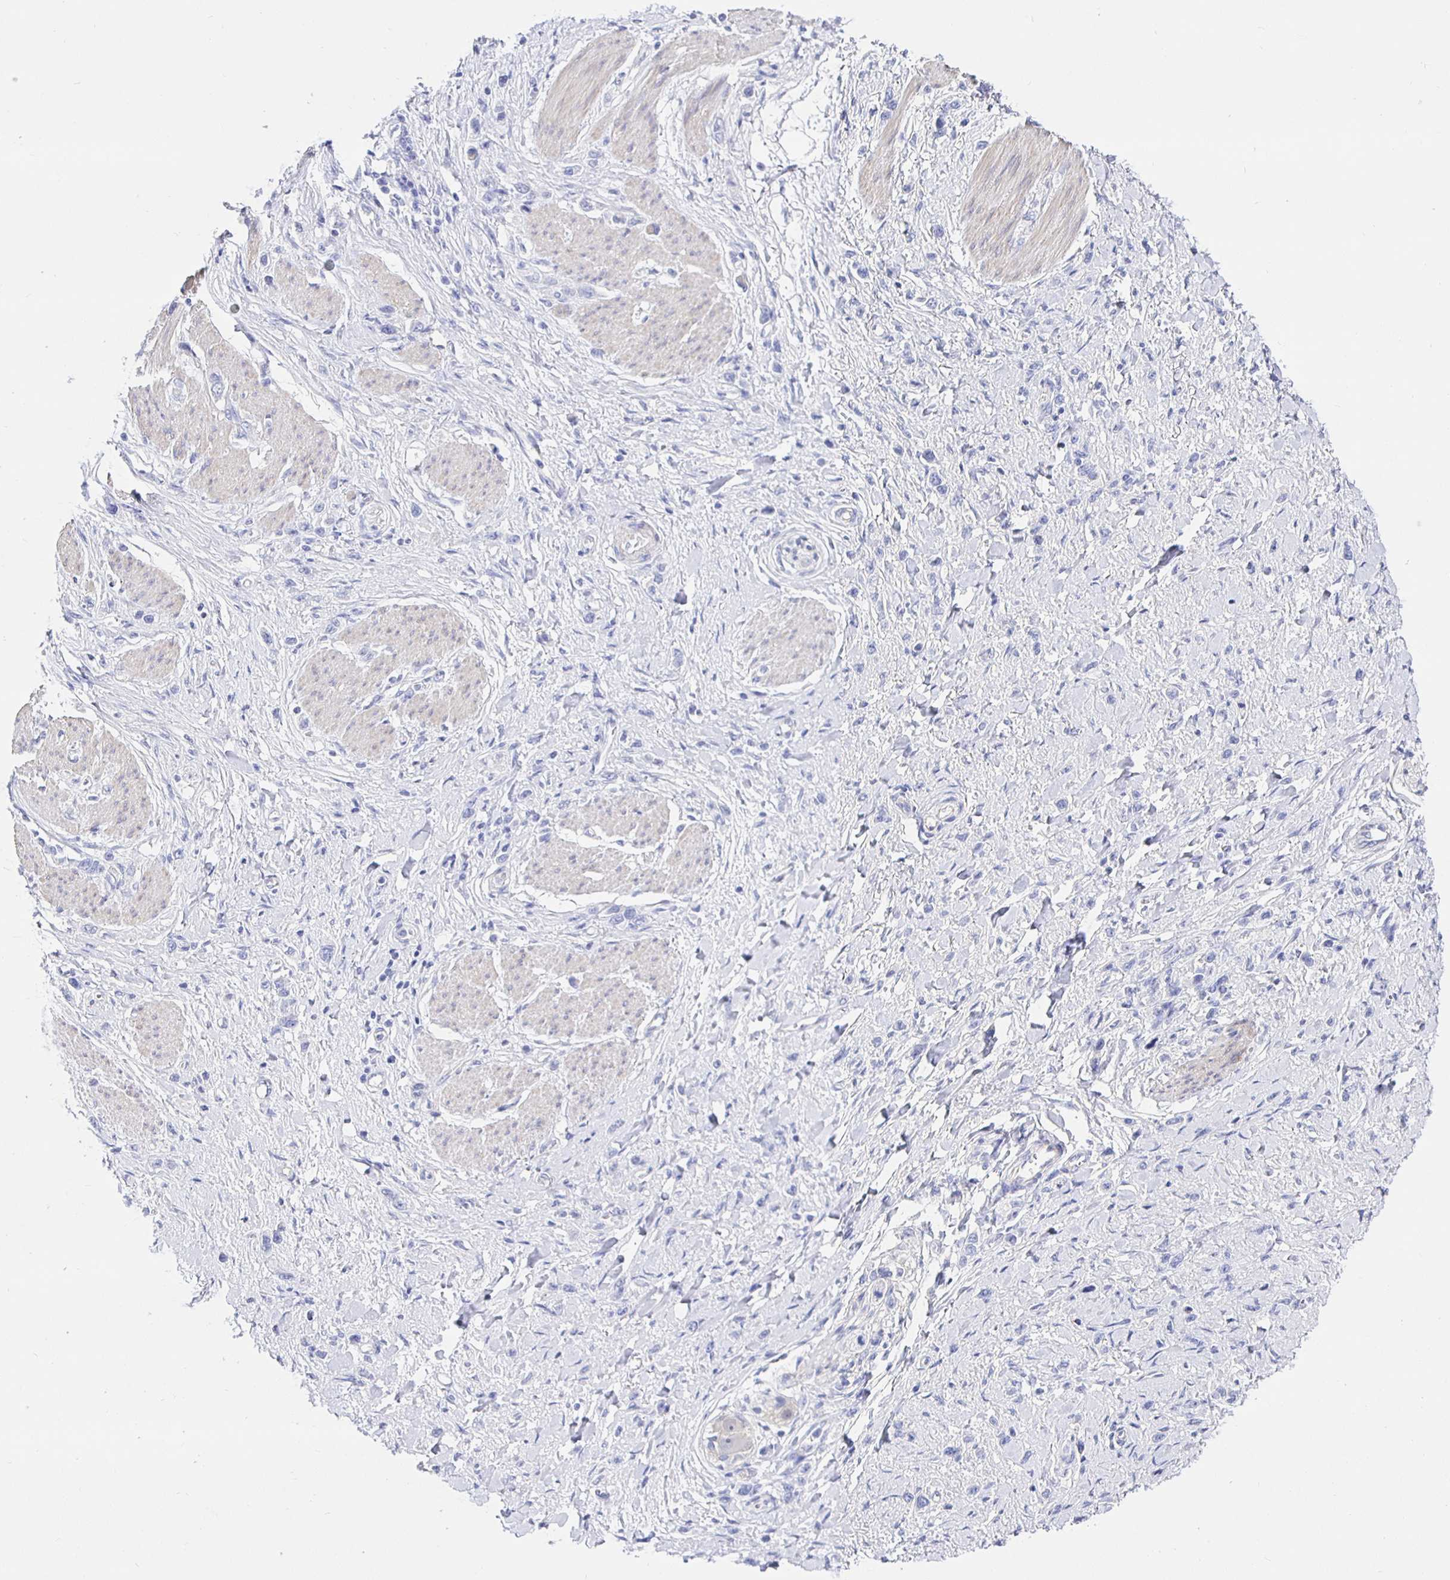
{"staining": {"intensity": "negative", "quantity": "none", "location": "none"}, "tissue": "stomach cancer", "cell_type": "Tumor cells", "image_type": "cancer", "snomed": [{"axis": "morphology", "description": "Adenocarcinoma, NOS"}, {"axis": "topography", "description": "Stomach"}], "caption": "Tumor cells show no significant positivity in stomach cancer.", "gene": "HSPA4L", "patient": {"sex": "female", "age": 65}}